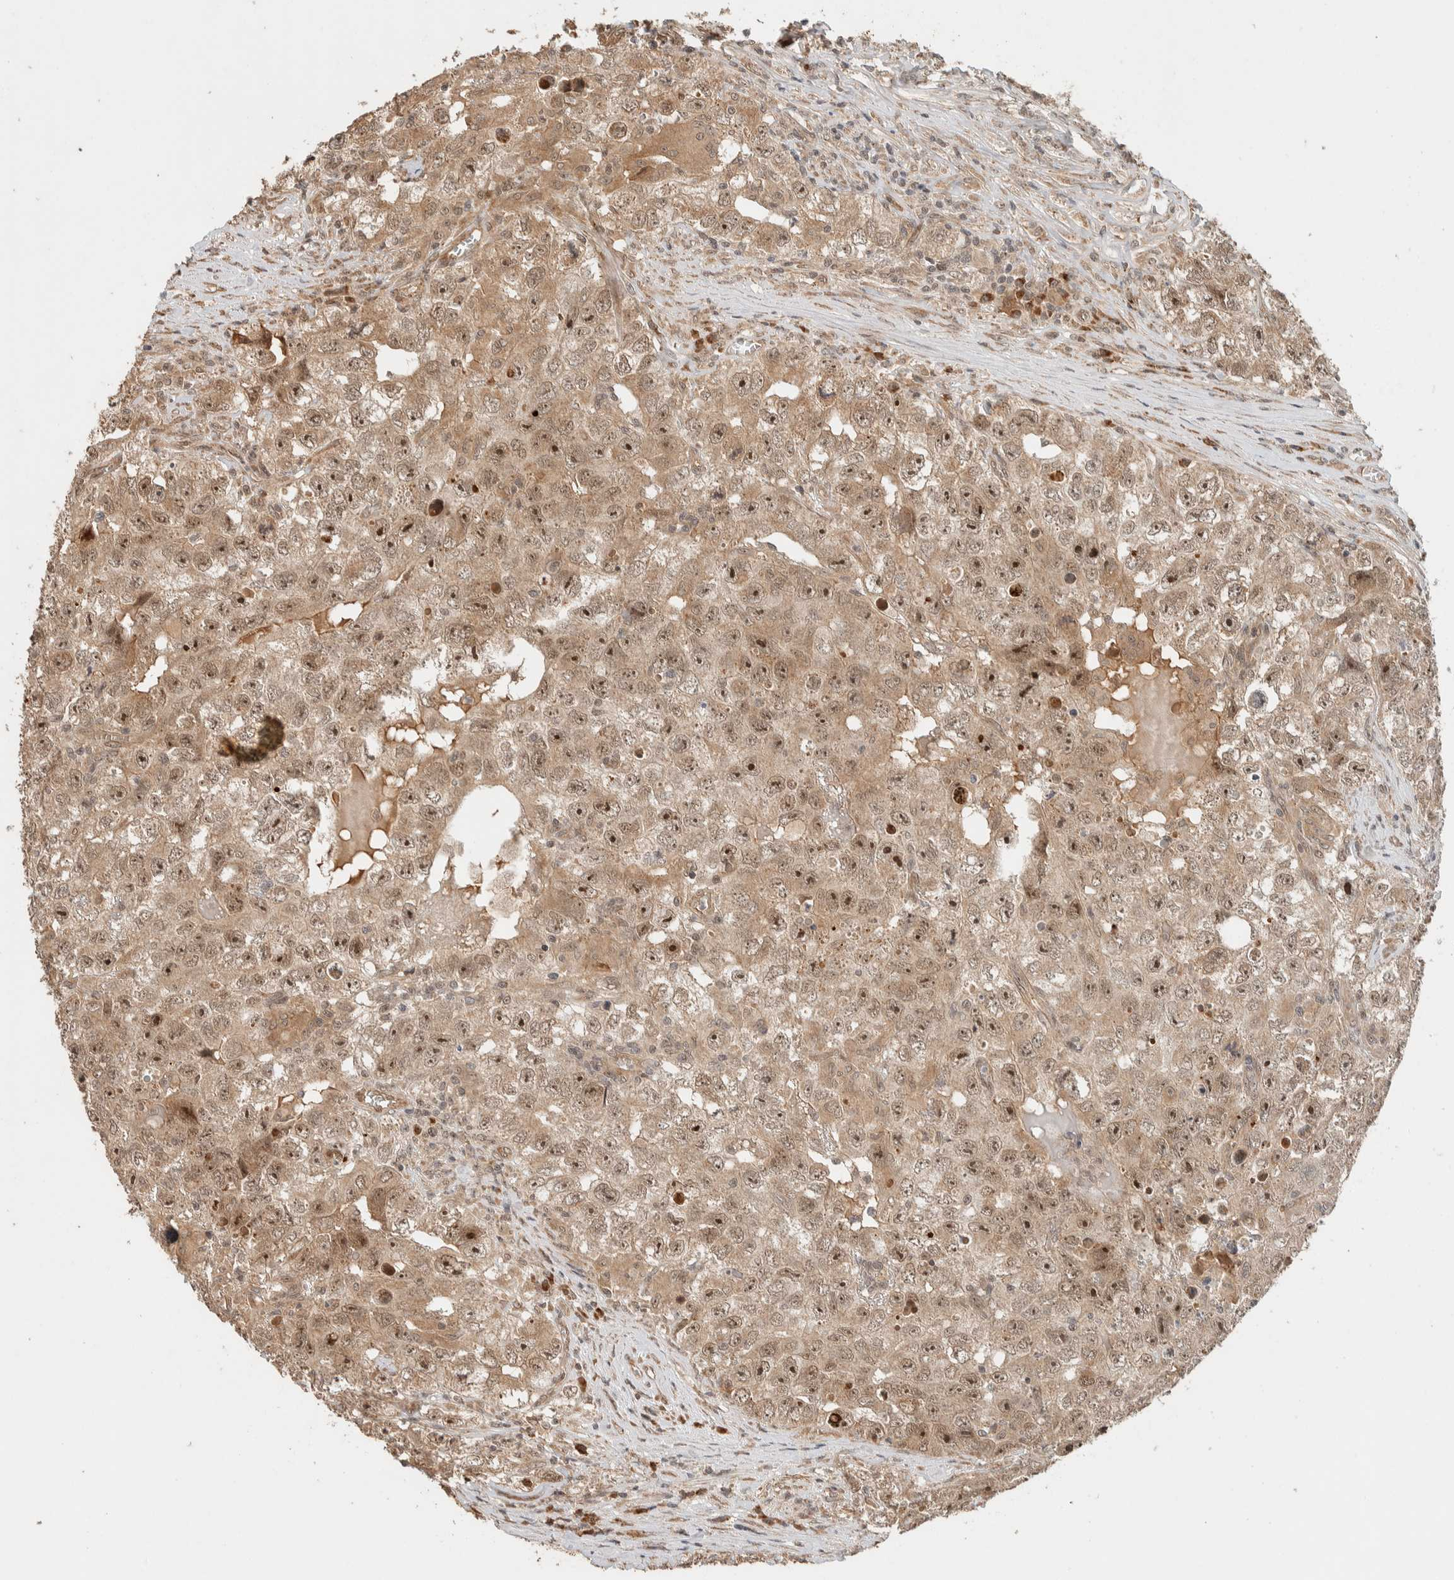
{"staining": {"intensity": "moderate", "quantity": ">75%", "location": "cytoplasmic/membranous,nuclear"}, "tissue": "testis cancer", "cell_type": "Tumor cells", "image_type": "cancer", "snomed": [{"axis": "morphology", "description": "Seminoma, NOS"}, {"axis": "morphology", "description": "Carcinoma, Embryonal, NOS"}, {"axis": "topography", "description": "Testis"}], "caption": "Testis seminoma stained for a protein (brown) reveals moderate cytoplasmic/membranous and nuclear positive staining in approximately >75% of tumor cells.", "gene": "ZBTB2", "patient": {"sex": "male", "age": 43}}